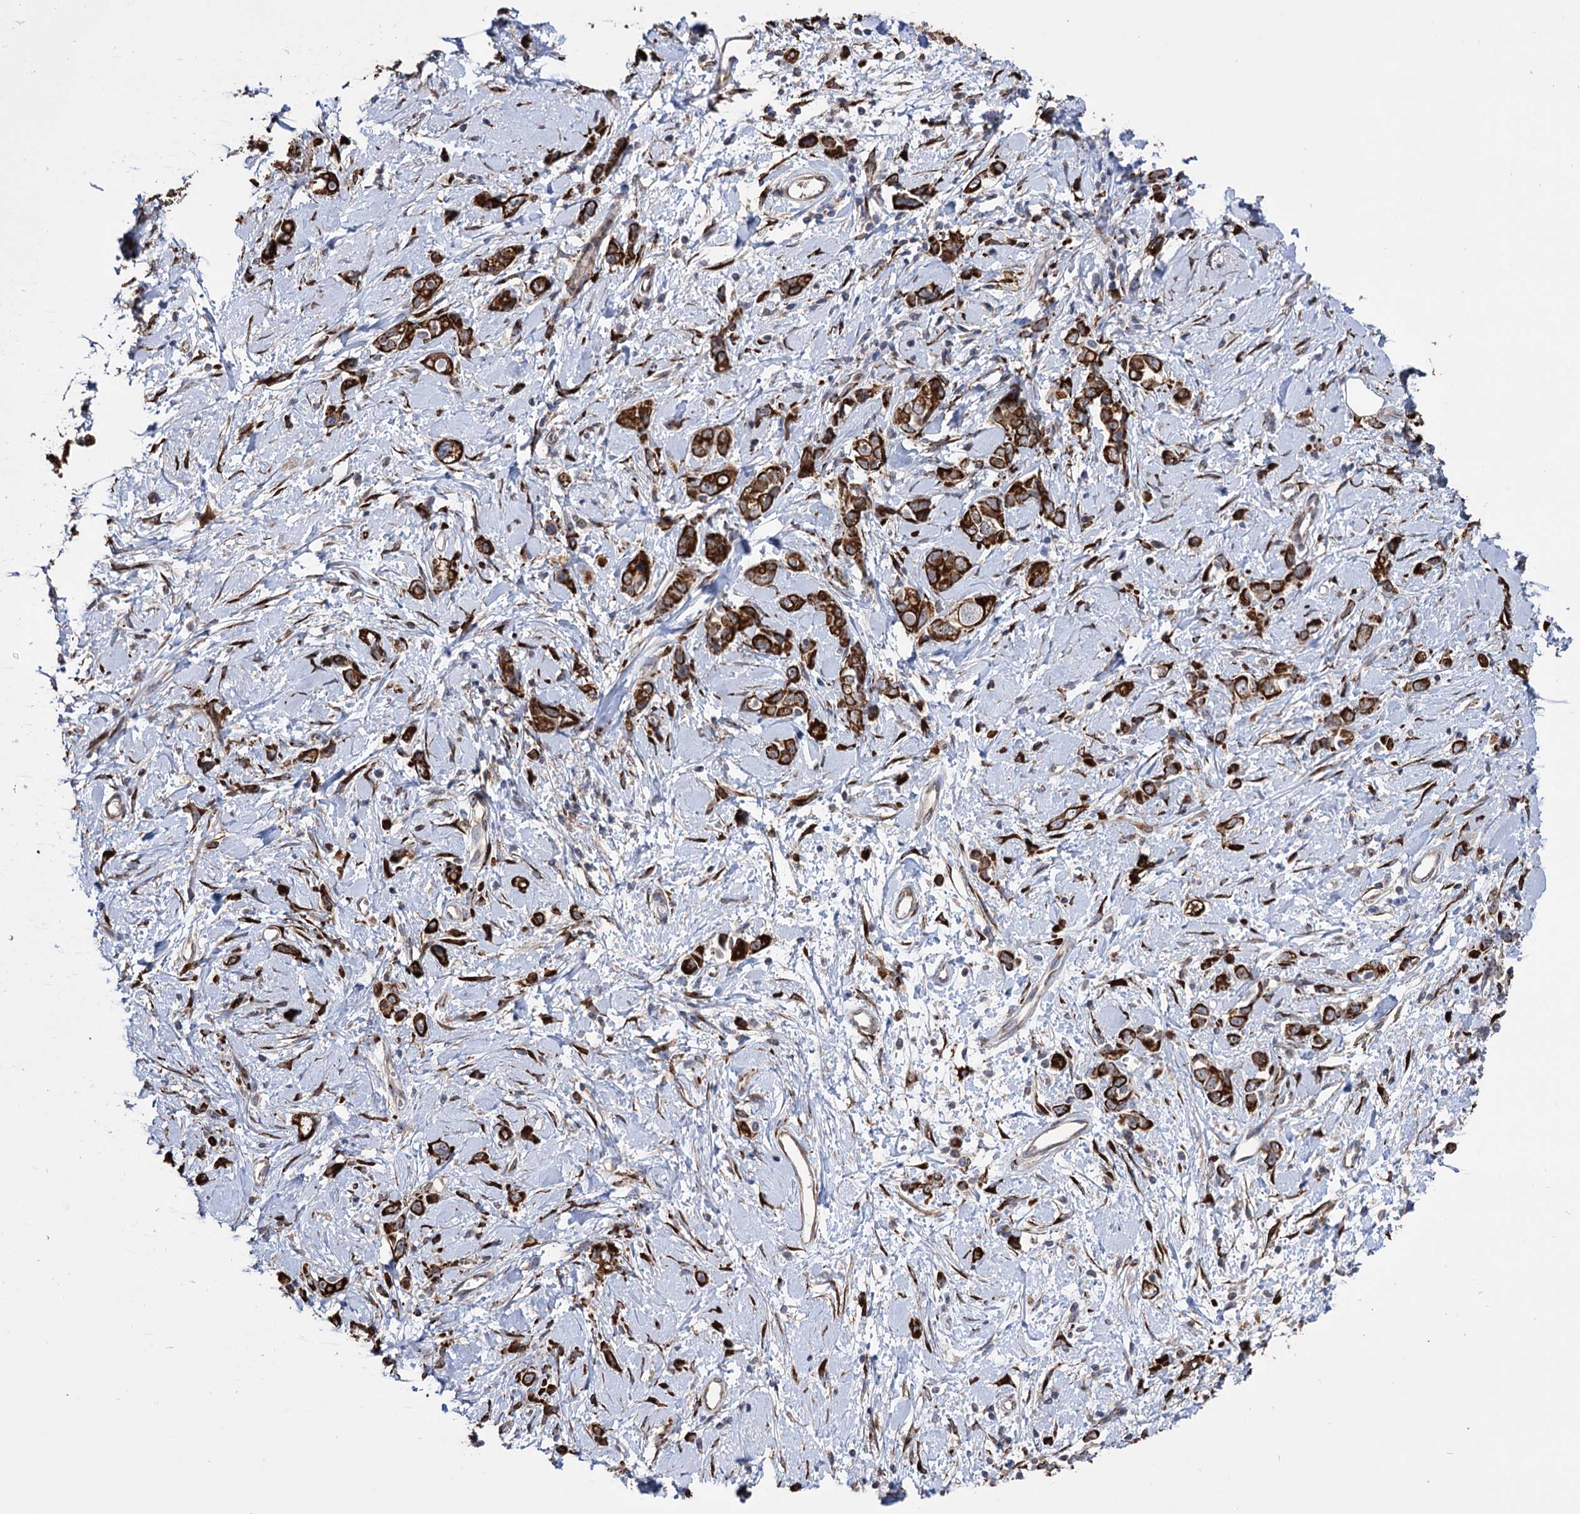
{"staining": {"intensity": "strong", "quantity": ">75%", "location": "cytoplasmic/membranous"}, "tissue": "stomach cancer", "cell_type": "Tumor cells", "image_type": "cancer", "snomed": [{"axis": "morphology", "description": "Adenocarcinoma, NOS"}, {"axis": "topography", "description": "Stomach"}], "caption": "An immunohistochemistry histopathology image of tumor tissue is shown. Protein staining in brown shows strong cytoplasmic/membranous positivity in stomach cancer (adenocarcinoma) within tumor cells.", "gene": "CDAN1", "patient": {"sex": "female", "age": 76}}